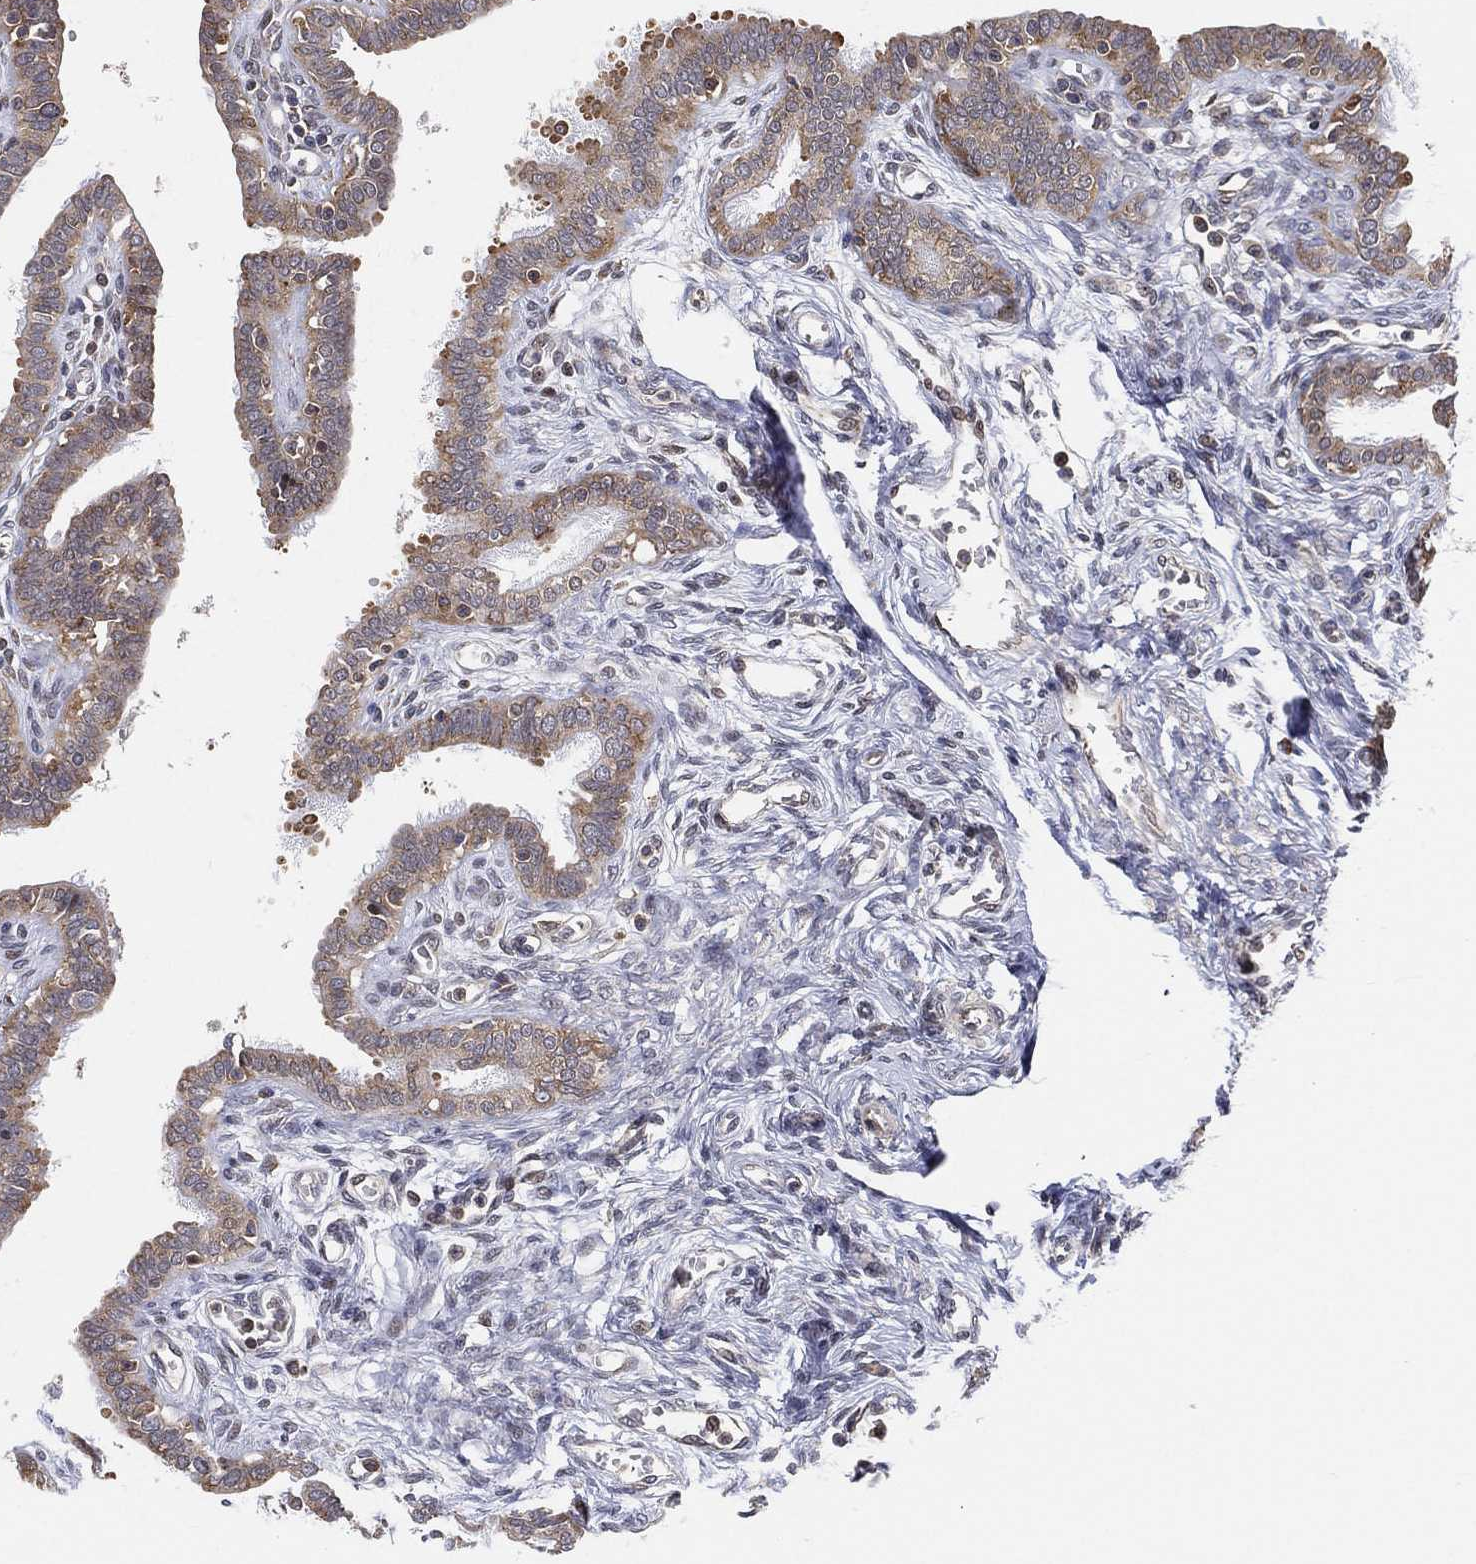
{"staining": {"intensity": "strong", "quantity": "25%-75%", "location": "cytoplasmic/membranous"}, "tissue": "fallopian tube", "cell_type": "Glandular cells", "image_type": "normal", "snomed": [{"axis": "morphology", "description": "Normal tissue, NOS"}, {"axis": "morphology", "description": "Carcinoma, endometroid"}, {"axis": "topography", "description": "Fallopian tube"}, {"axis": "topography", "description": "Ovary"}], "caption": "This is a micrograph of immunohistochemistry (IHC) staining of benign fallopian tube, which shows strong expression in the cytoplasmic/membranous of glandular cells.", "gene": "TMTC4", "patient": {"sex": "female", "age": 42}}